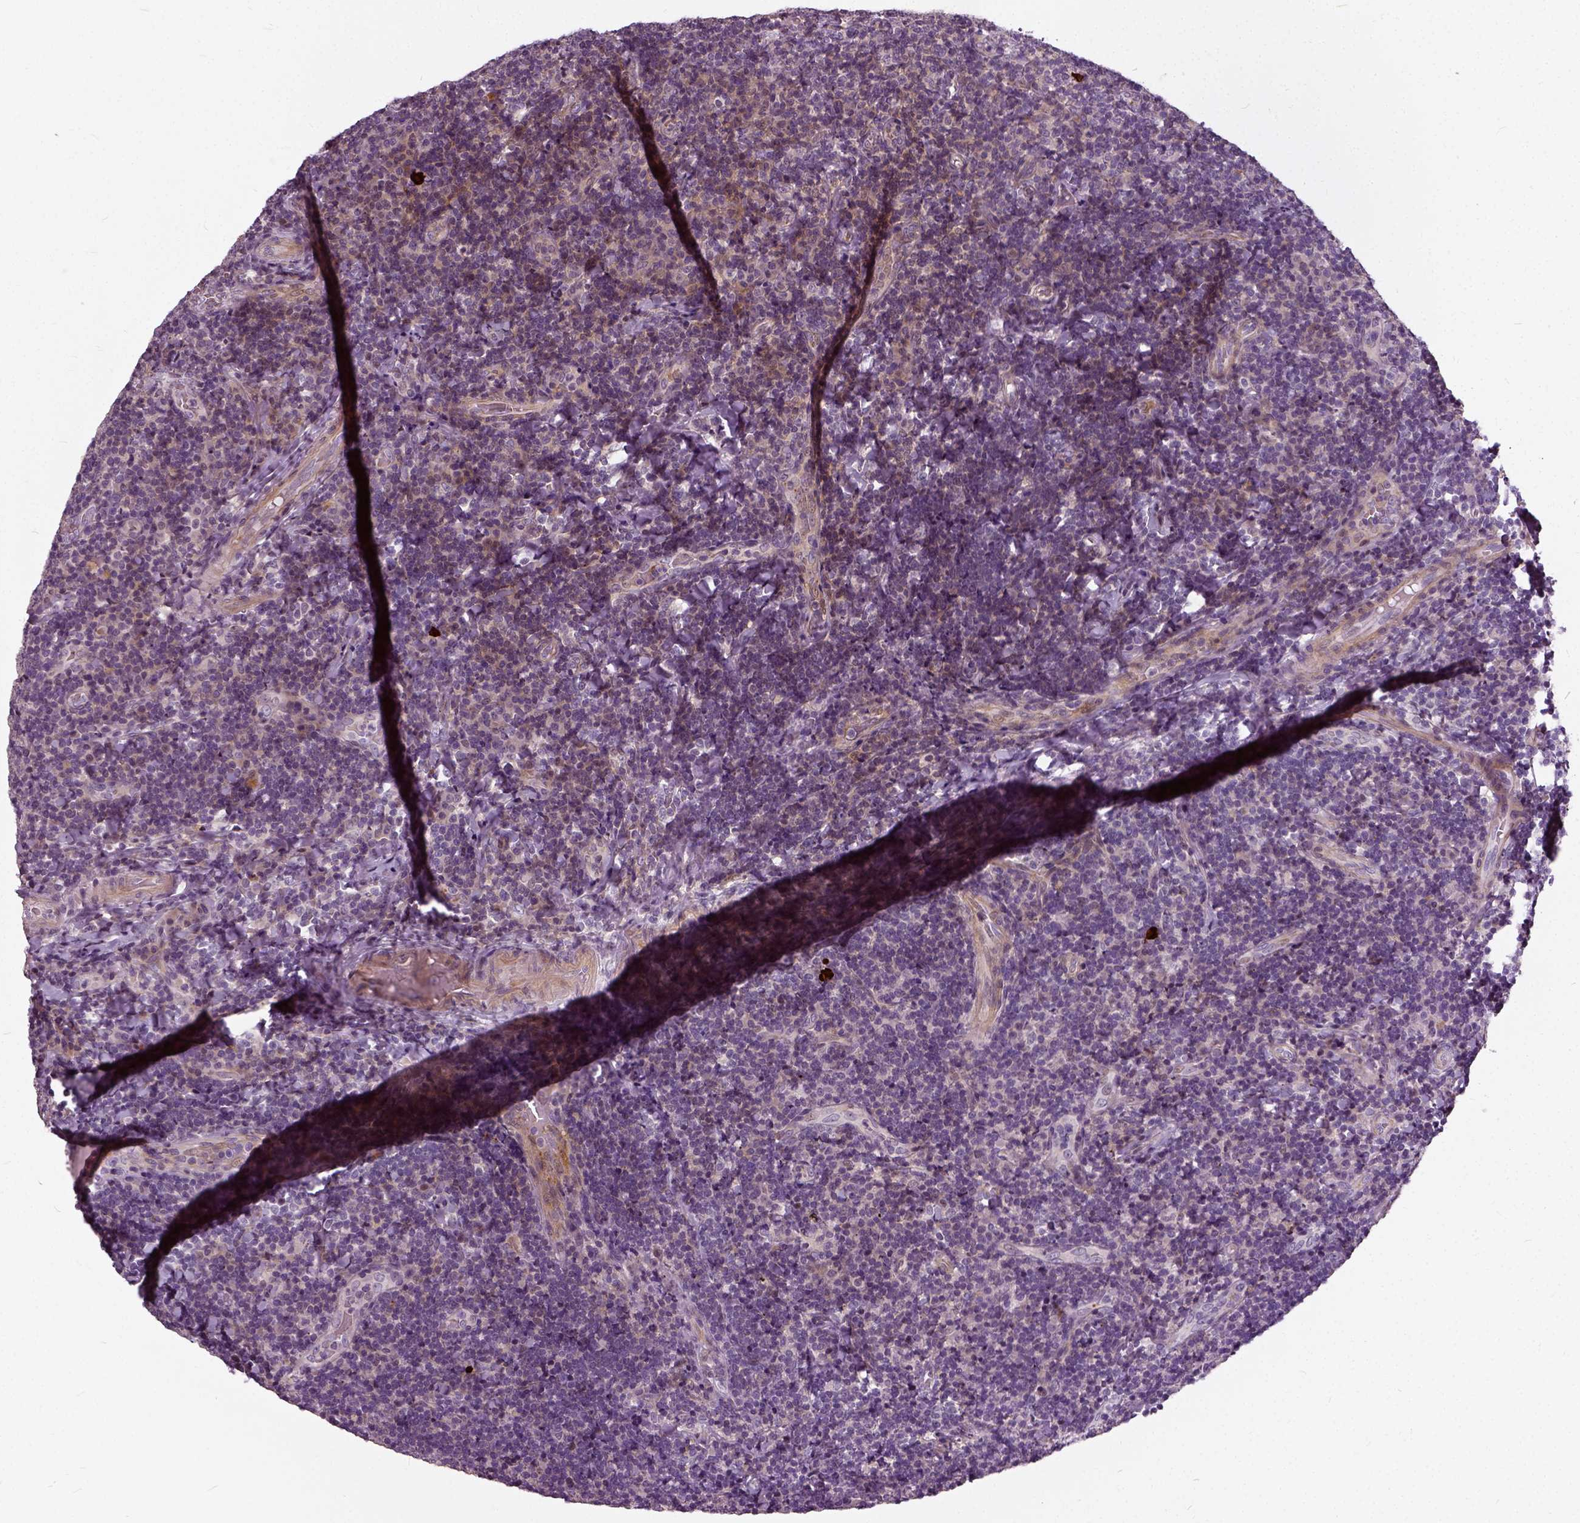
{"staining": {"intensity": "negative", "quantity": "none", "location": "none"}, "tissue": "tonsil", "cell_type": "Germinal center cells", "image_type": "normal", "snomed": [{"axis": "morphology", "description": "Normal tissue, NOS"}, {"axis": "topography", "description": "Tonsil"}], "caption": "This is a histopathology image of immunohistochemistry staining of benign tonsil, which shows no staining in germinal center cells.", "gene": "ILRUN", "patient": {"sex": "male", "age": 17}}